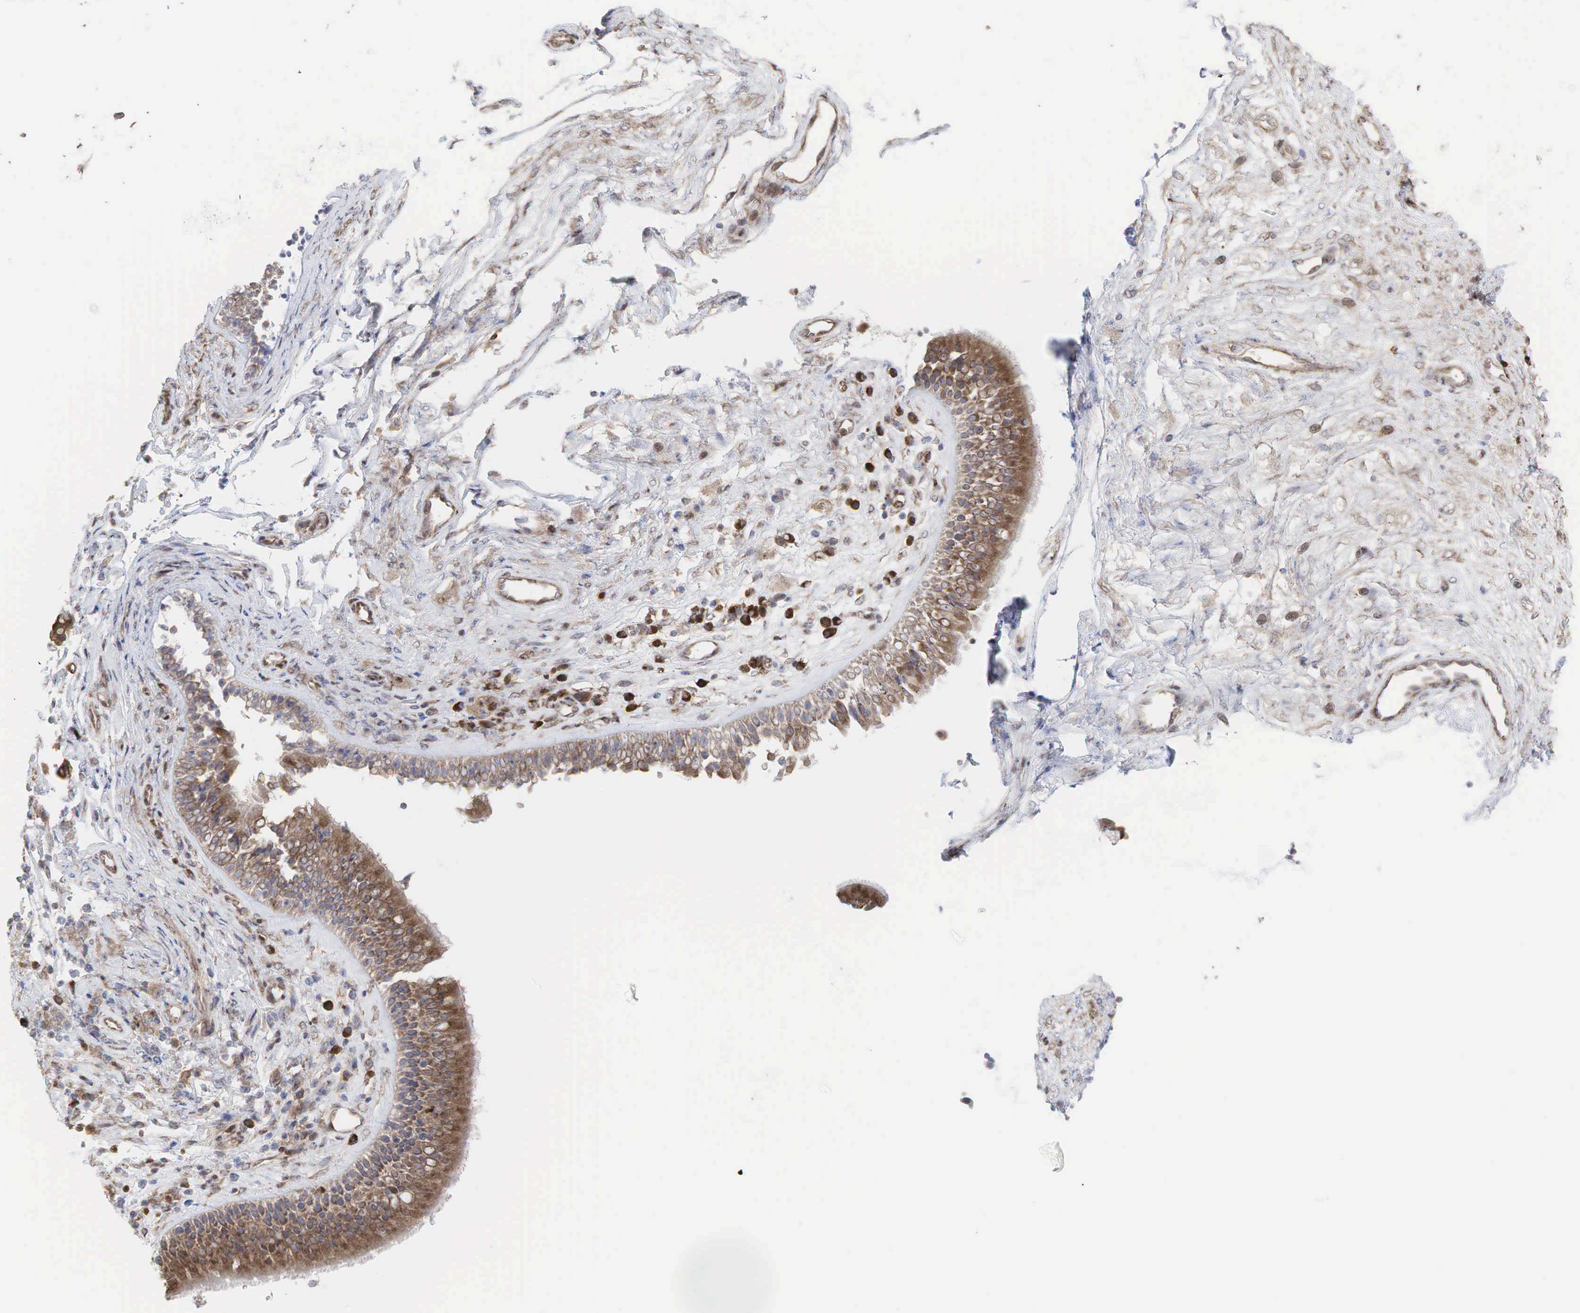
{"staining": {"intensity": "moderate", "quantity": ">75%", "location": "cytoplasmic/membranous"}, "tissue": "nasopharynx", "cell_type": "Respiratory epithelial cells", "image_type": "normal", "snomed": [{"axis": "morphology", "description": "Normal tissue, NOS"}, {"axis": "topography", "description": "Nasopharynx"}], "caption": "Immunohistochemical staining of benign nasopharynx demonstrates medium levels of moderate cytoplasmic/membranous positivity in about >75% of respiratory epithelial cells.", "gene": "PABPC5", "patient": {"sex": "male", "age": 63}}